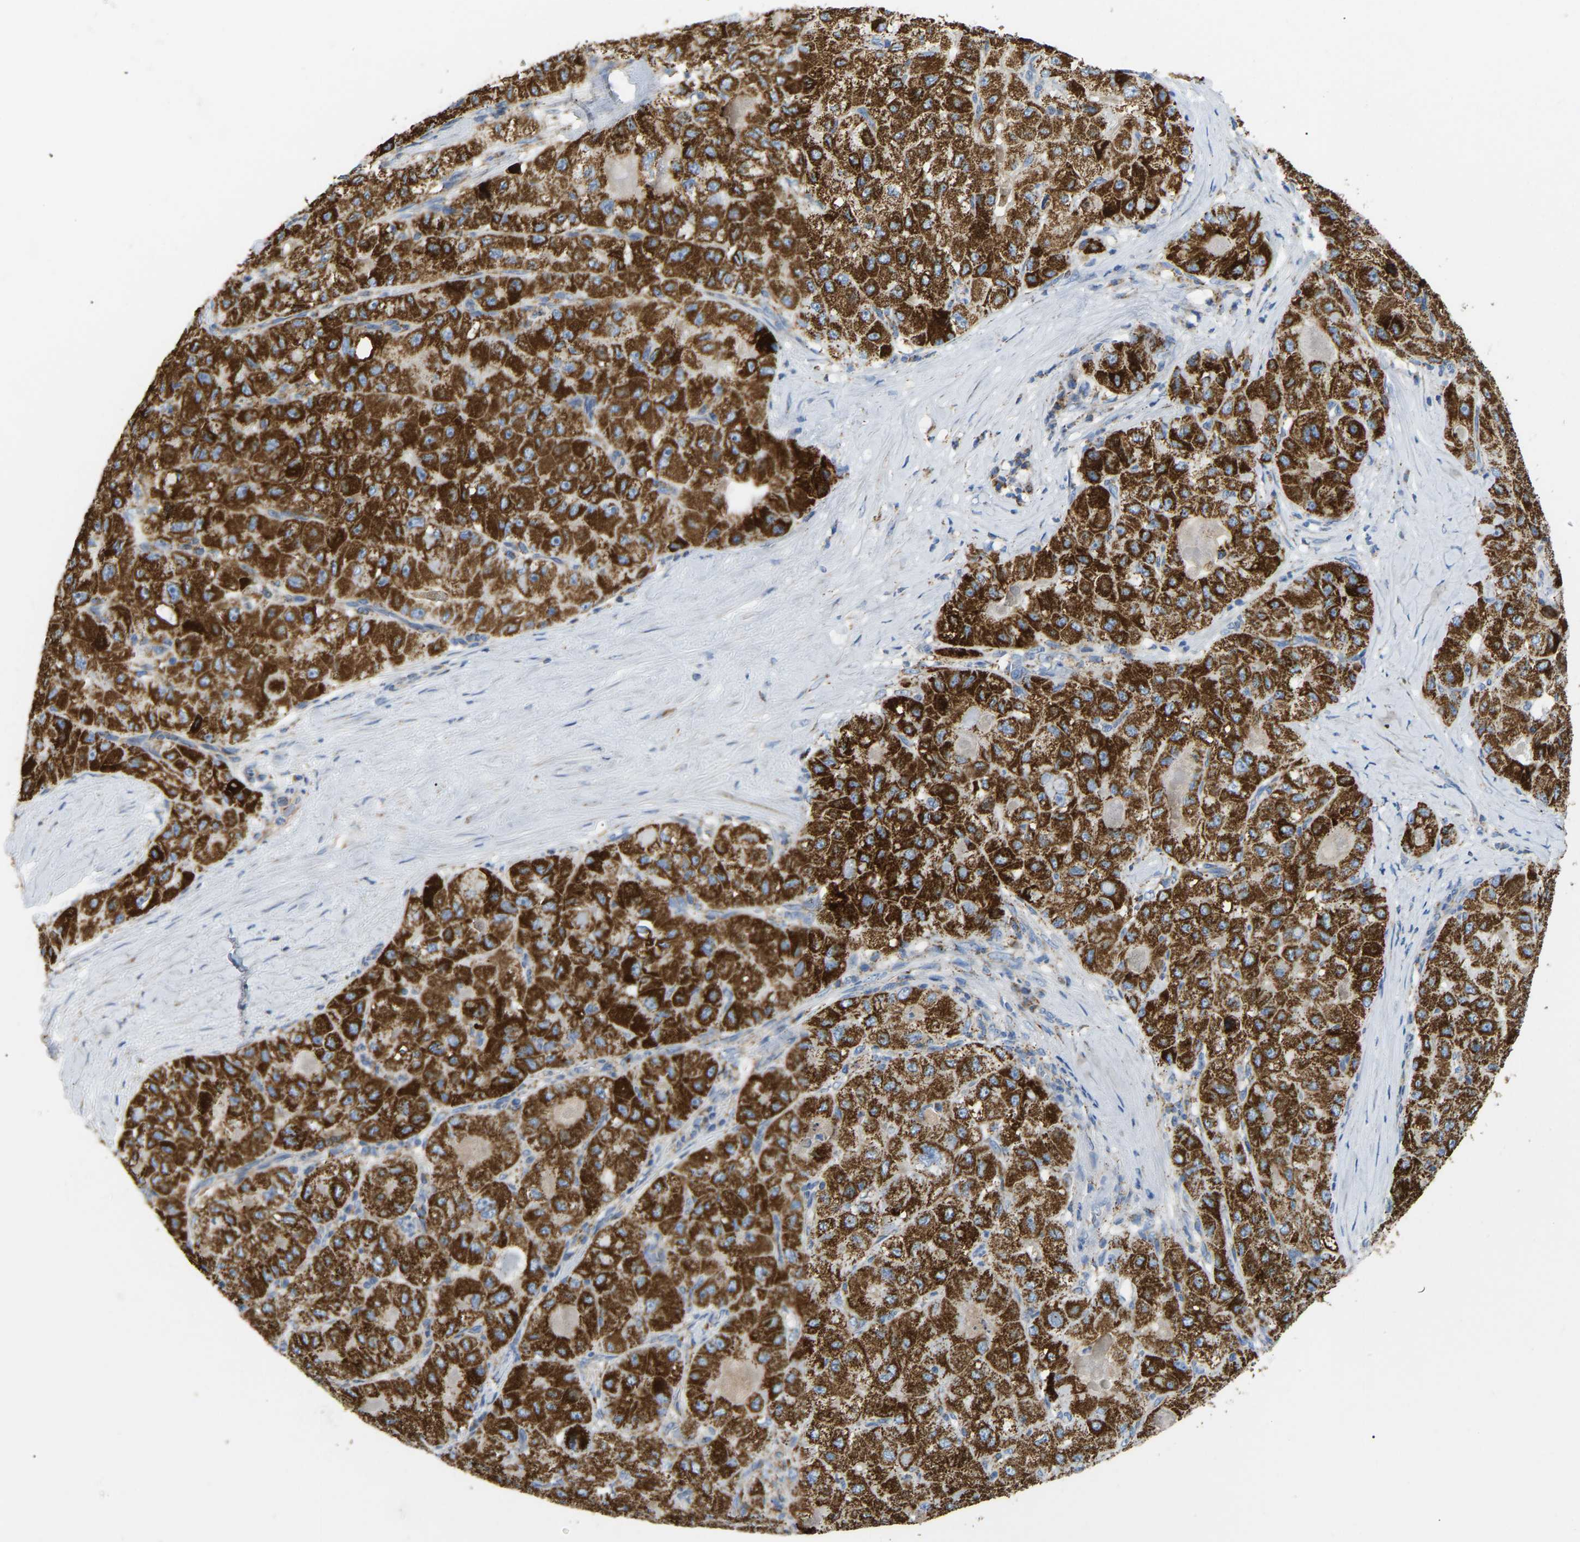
{"staining": {"intensity": "strong", "quantity": ">75%", "location": "cytoplasmic/membranous"}, "tissue": "liver cancer", "cell_type": "Tumor cells", "image_type": "cancer", "snomed": [{"axis": "morphology", "description": "Carcinoma, Hepatocellular, NOS"}, {"axis": "topography", "description": "Liver"}], "caption": "This is an image of IHC staining of liver cancer (hepatocellular carcinoma), which shows strong expression in the cytoplasmic/membranous of tumor cells.", "gene": "HIBADH", "patient": {"sex": "male", "age": 80}}